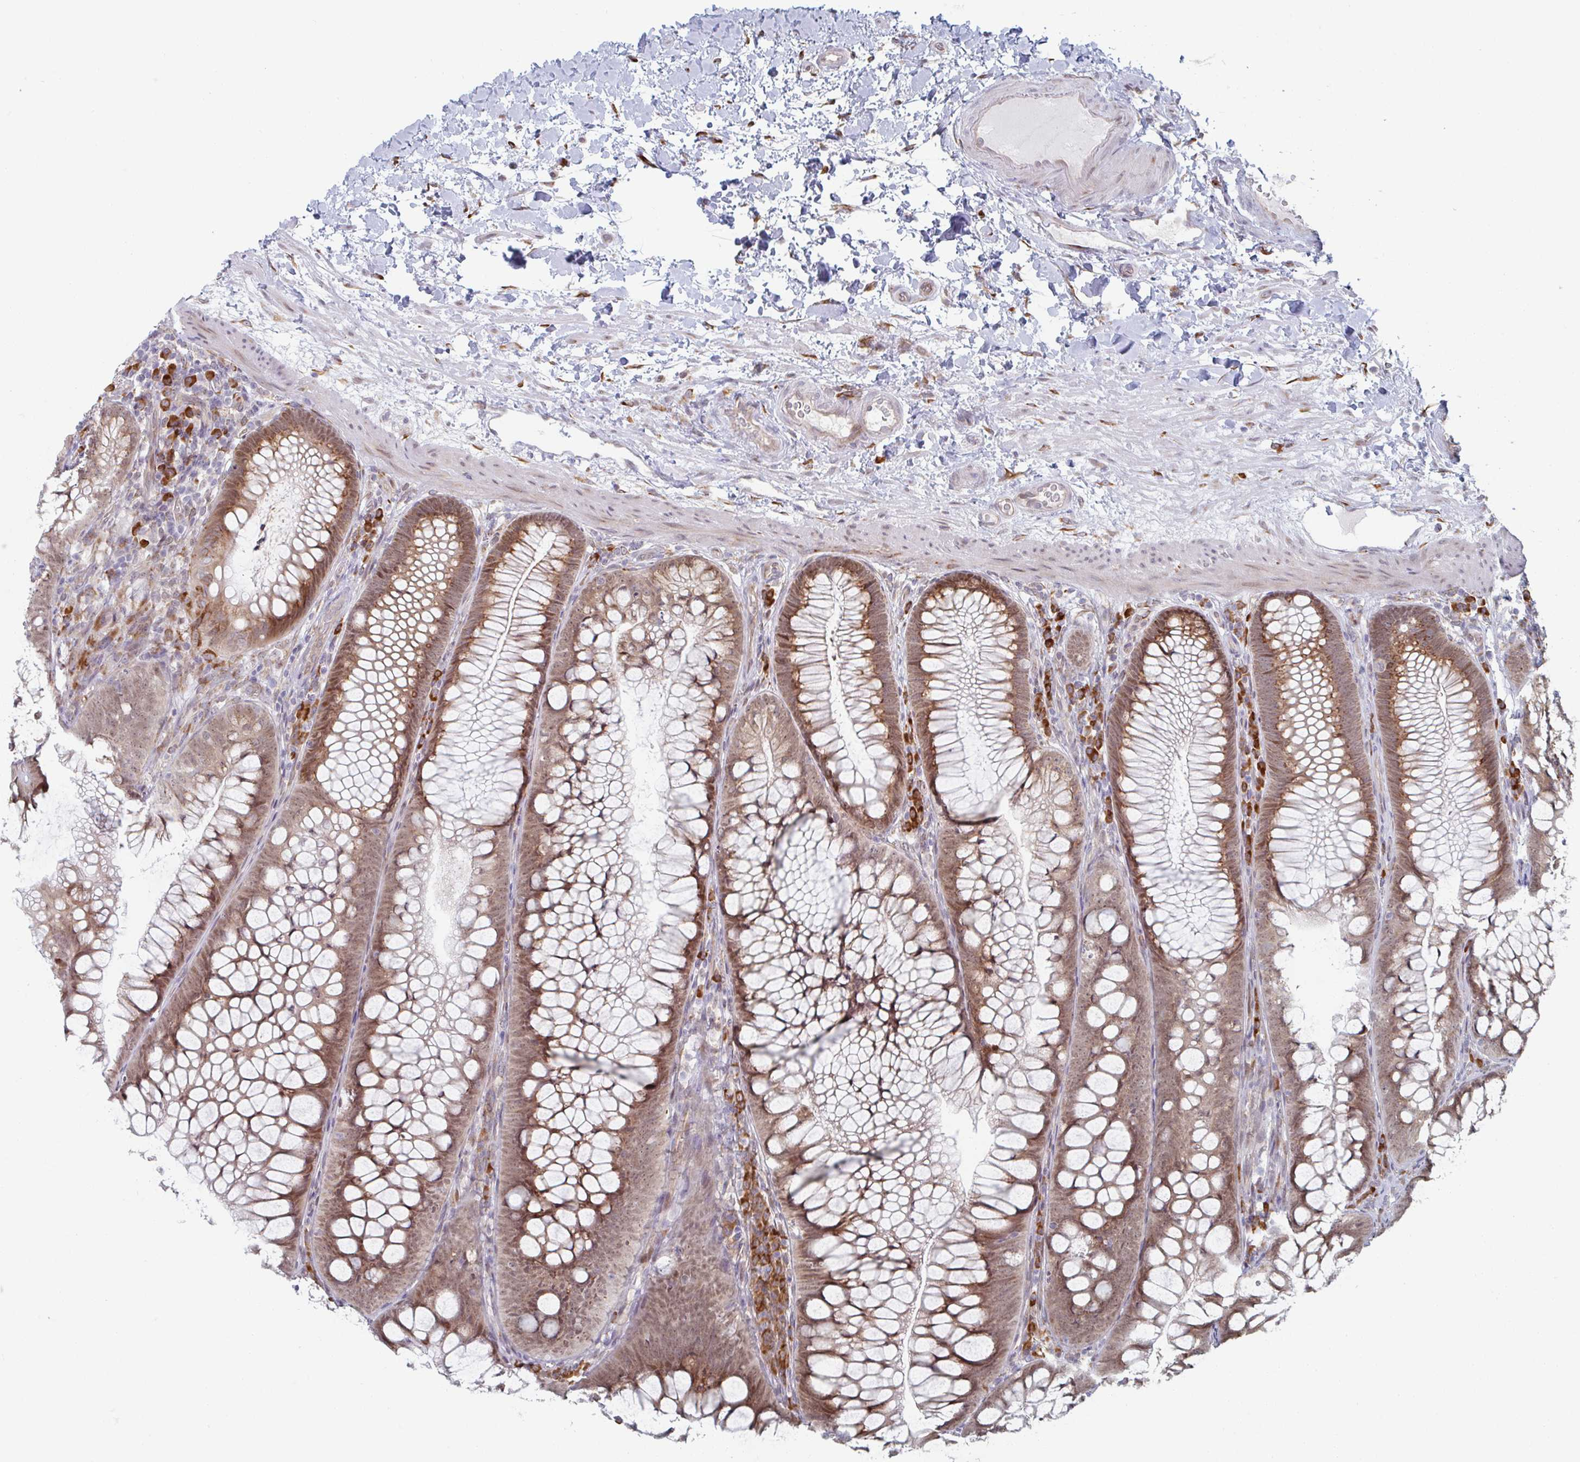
{"staining": {"intensity": "weak", "quantity": "25%-75%", "location": "cytoplasmic/membranous"}, "tissue": "colon", "cell_type": "Endothelial cells", "image_type": "normal", "snomed": [{"axis": "morphology", "description": "Normal tissue, NOS"}, {"axis": "morphology", "description": "Adenoma, NOS"}, {"axis": "topography", "description": "Soft tissue"}, {"axis": "topography", "description": "Colon"}], "caption": "Benign colon demonstrates weak cytoplasmic/membranous positivity in about 25%-75% of endothelial cells, visualized by immunohistochemistry.", "gene": "TRAPPC10", "patient": {"sex": "male", "age": 47}}